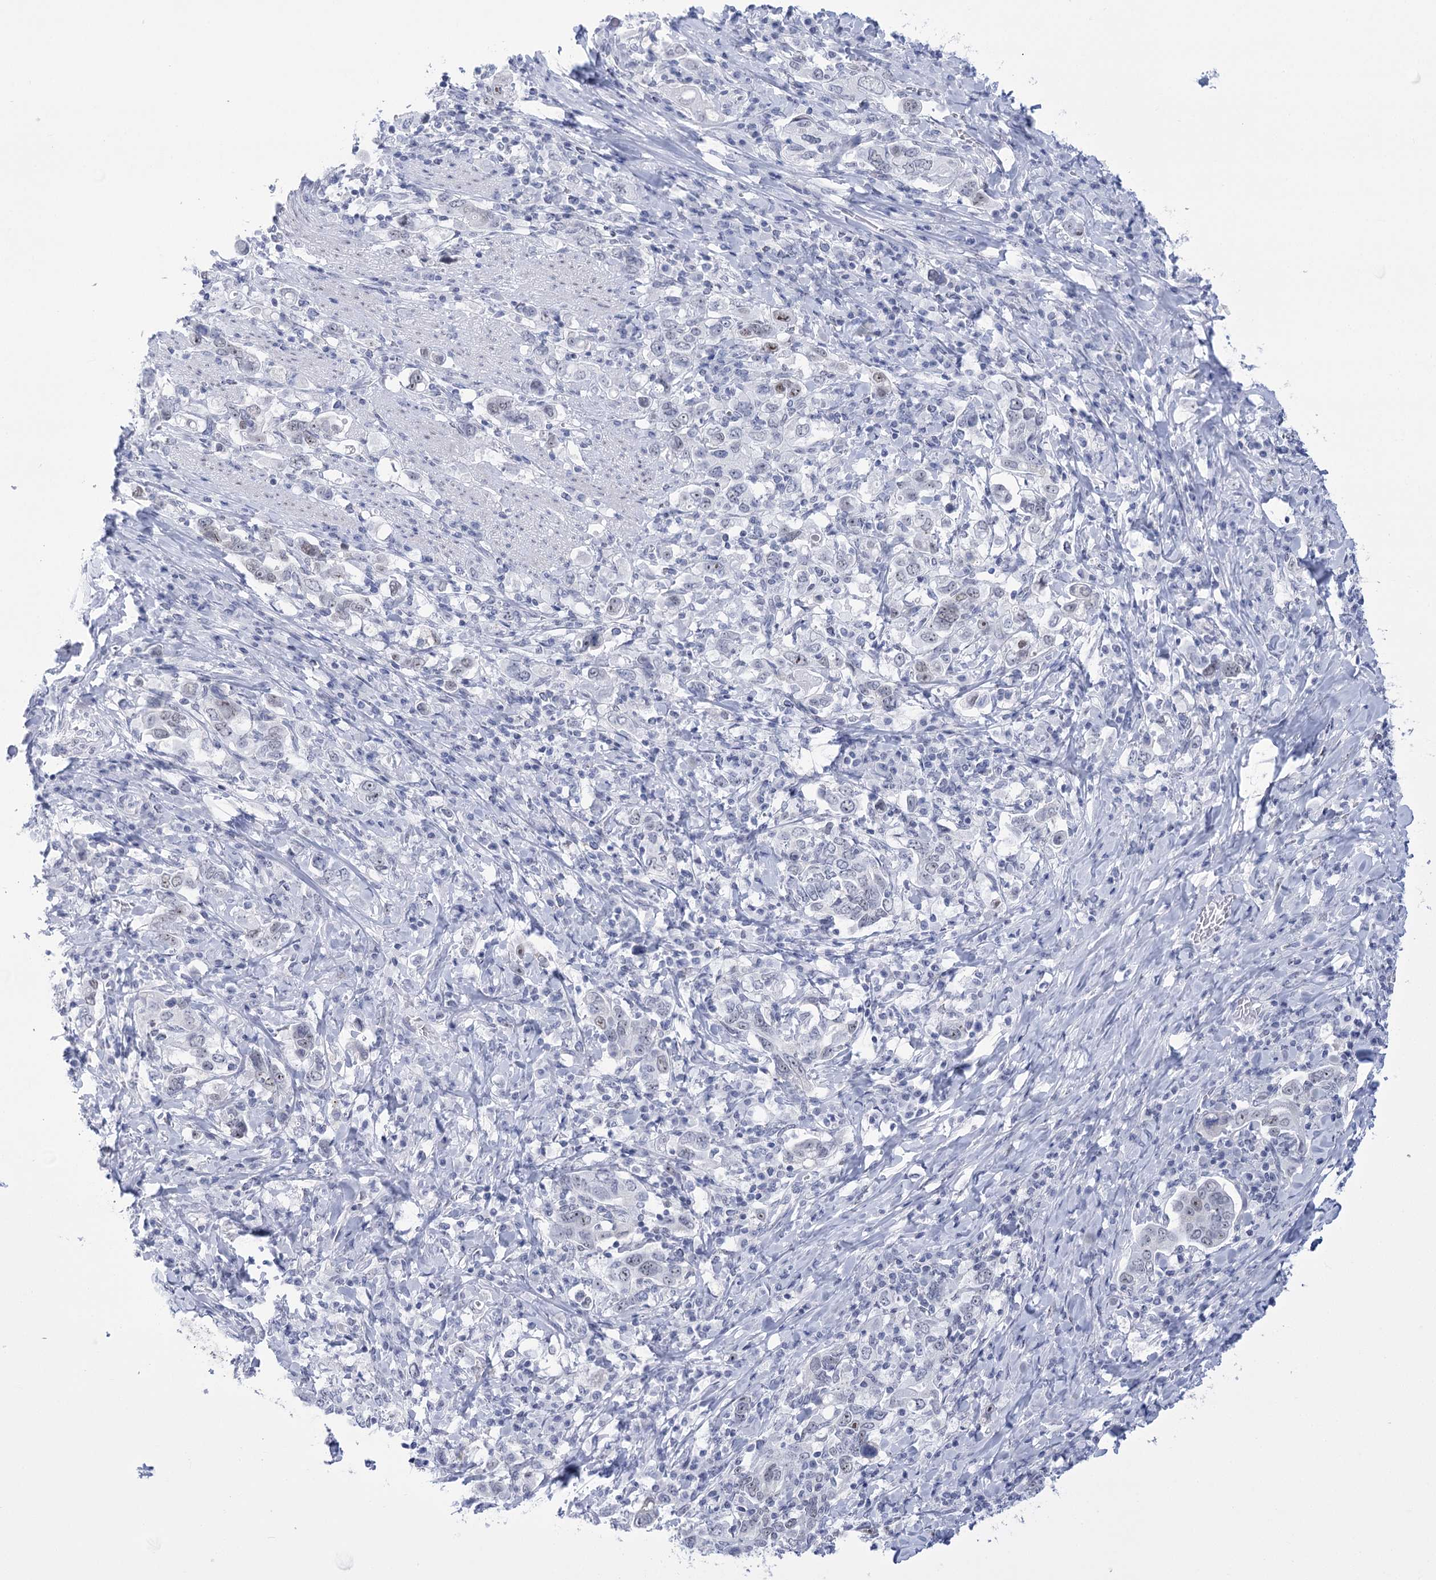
{"staining": {"intensity": "negative", "quantity": "none", "location": "none"}, "tissue": "stomach cancer", "cell_type": "Tumor cells", "image_type": "cancer", "snomed": [{"axis": "morphology", "description": "Adenocarcinoma, NOS"}, {"axis": "topography", "description": "Stomach, upper"}], "caption": "This is a photomicrograph of IHC staining of stomach cancer, which shows no positivity in tumor cells.", "gene": "HORMAD1", "patient": {"sex": "male", "age": 62}}